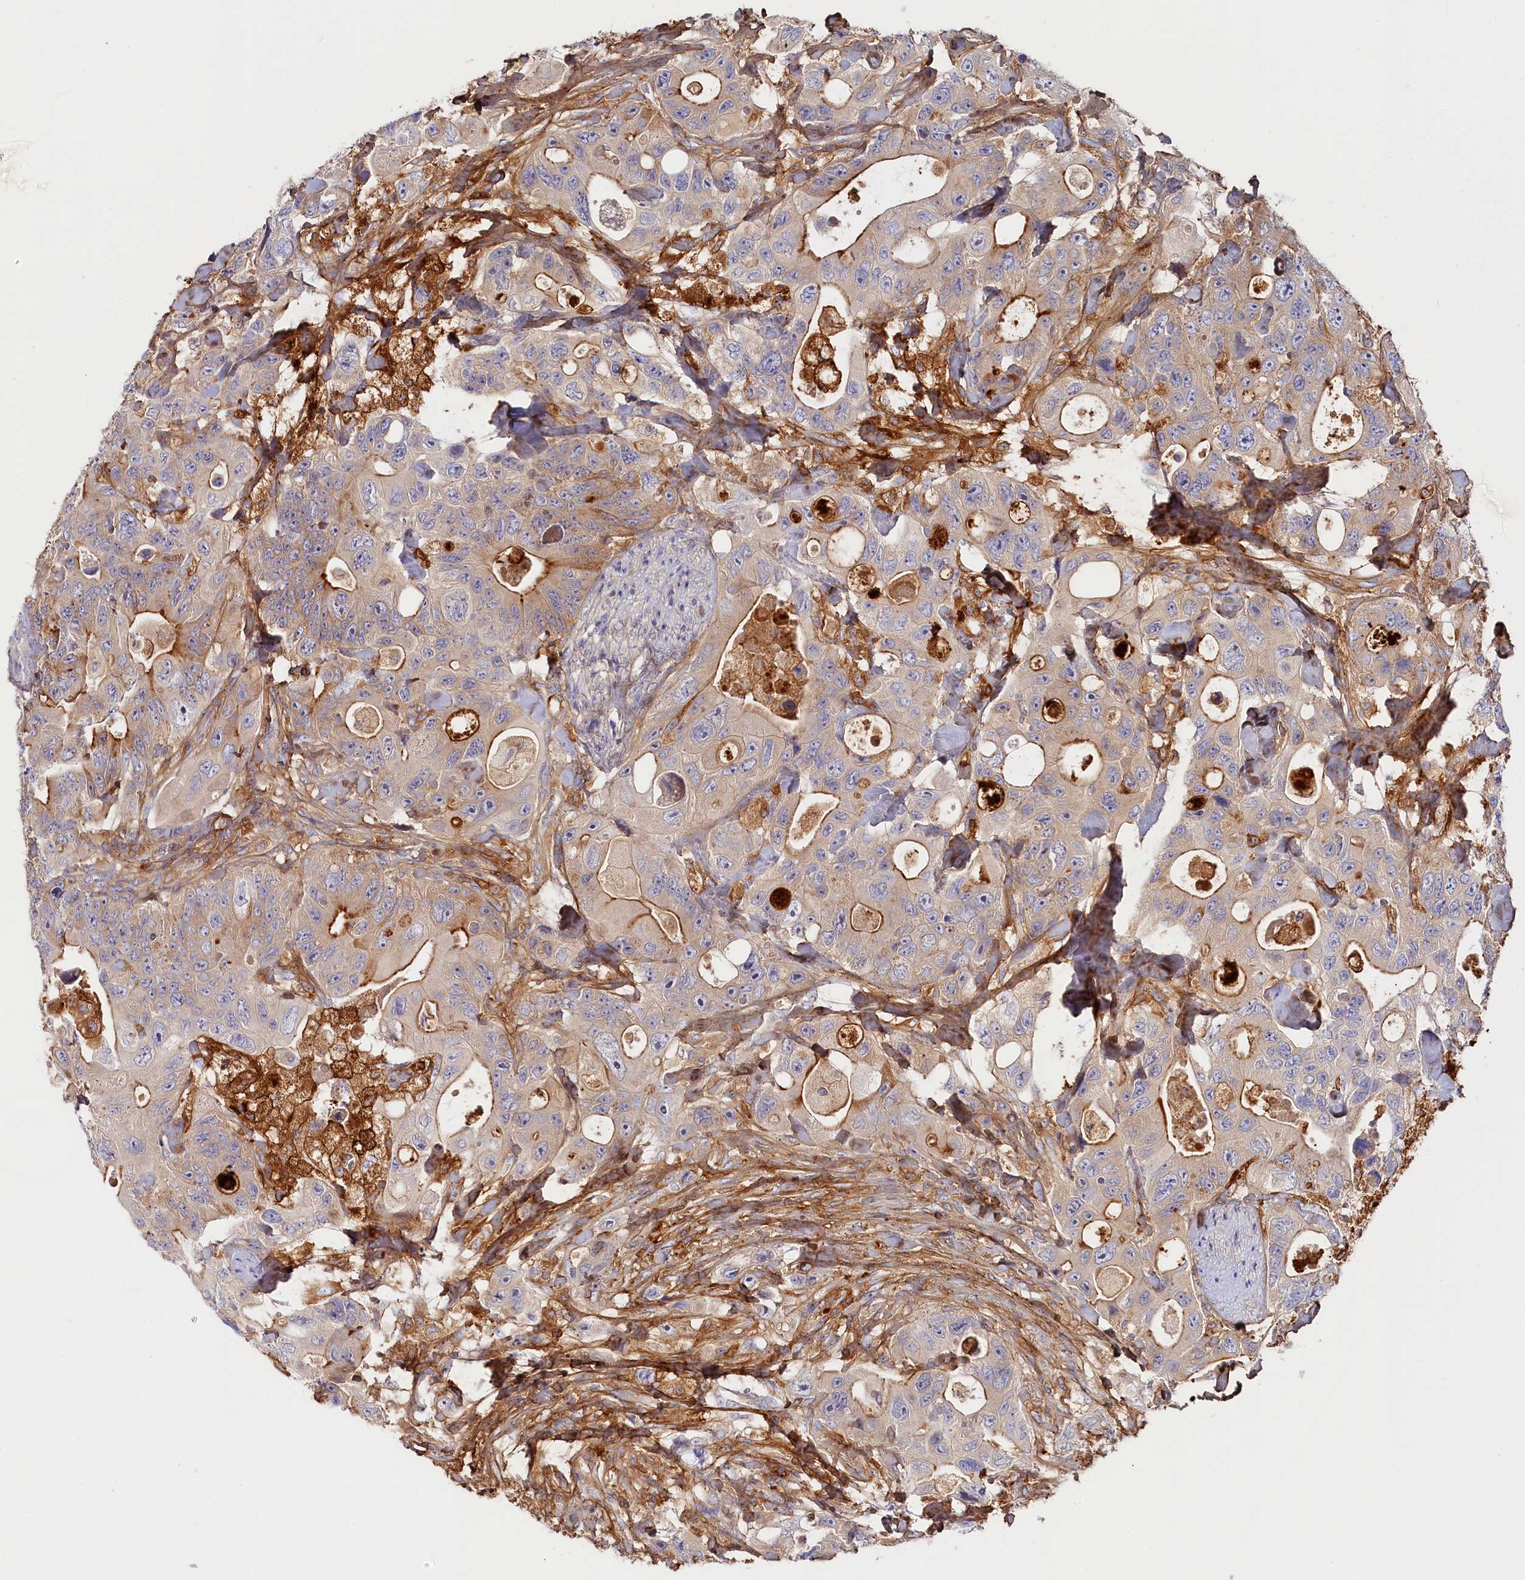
{"staining": {"intensity": "moderate", "quantity": "<25%", "location": "cytoplasmic/membranous"}, "tissue": "colorectal cancer", "cell_type": "Tumor cells", "image_type": "cancer", "snomed": [{"axis": "morphology", "description": "Adenocarcinoma, NOS"}, {"axis": "topography", "description": "Colon"}], "caption": "Tumor cells exhibit low levels of moderate cytoplasmic/membranous expression in about <25% of cells in human colorectal adenocarcinoma.", "gene": "KATNB1", "patient": {"sex": "female", "age": 46}}